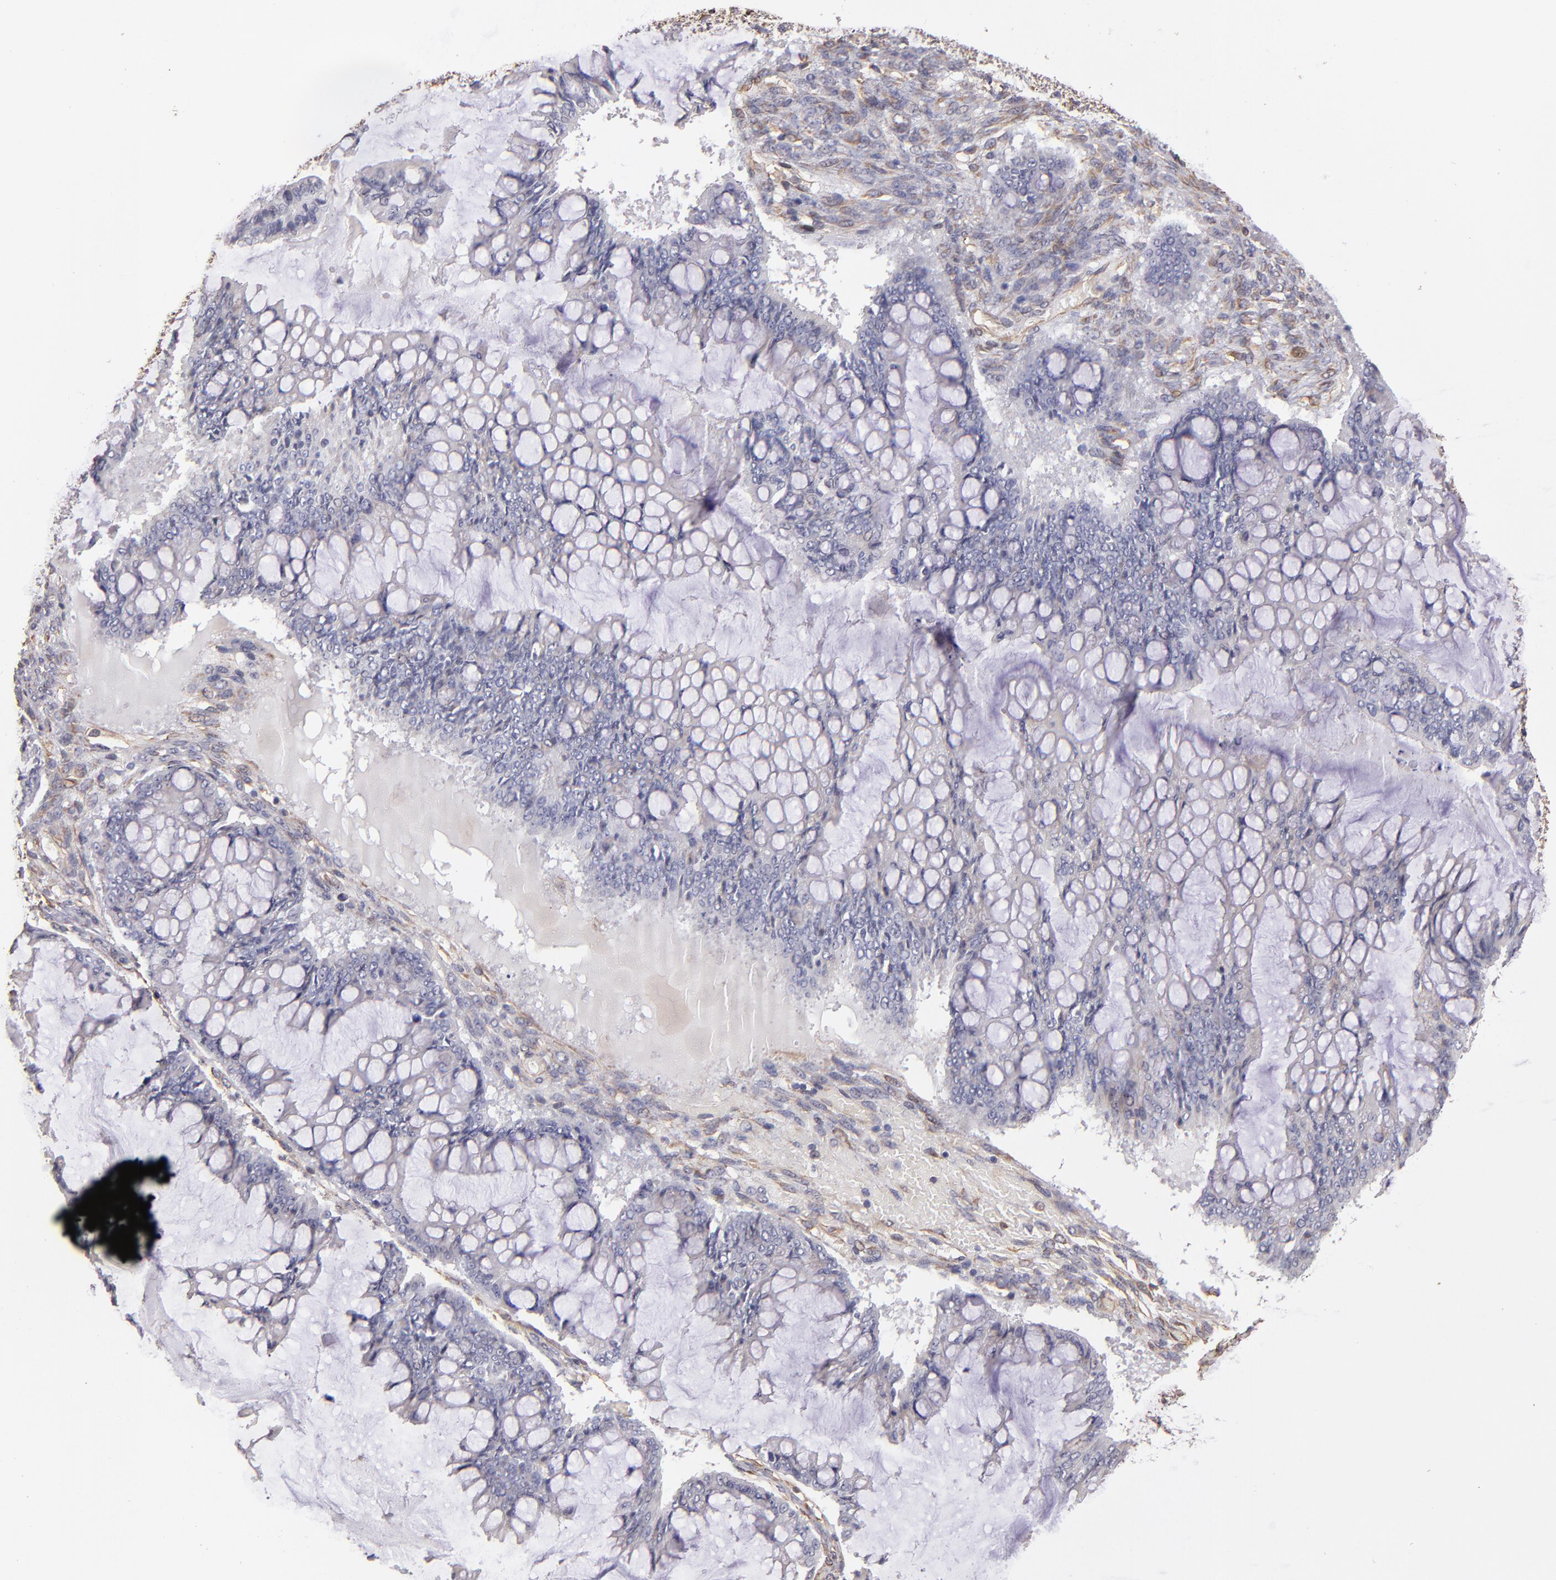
{"staining": {"intensity": "negative", "quantity": "none", "location": "none"}, "tissue": "ovarian cancer", "cell_type": "Tumor cells", "image_type": "cancer", "snomed": [{"axis": "morphology", "description": "Cystadenocarcinoma, mucinous, NOS"}, {"axis": "topography", "description": "Ovary"}], "caption": "Ovarian mucinous cystadenocarcinoma was stained to show a protein in brown. There is no significant positivity in tumor cells.", "gene": "ABCC1", "patient": {"sex": "female", "age": 73}}